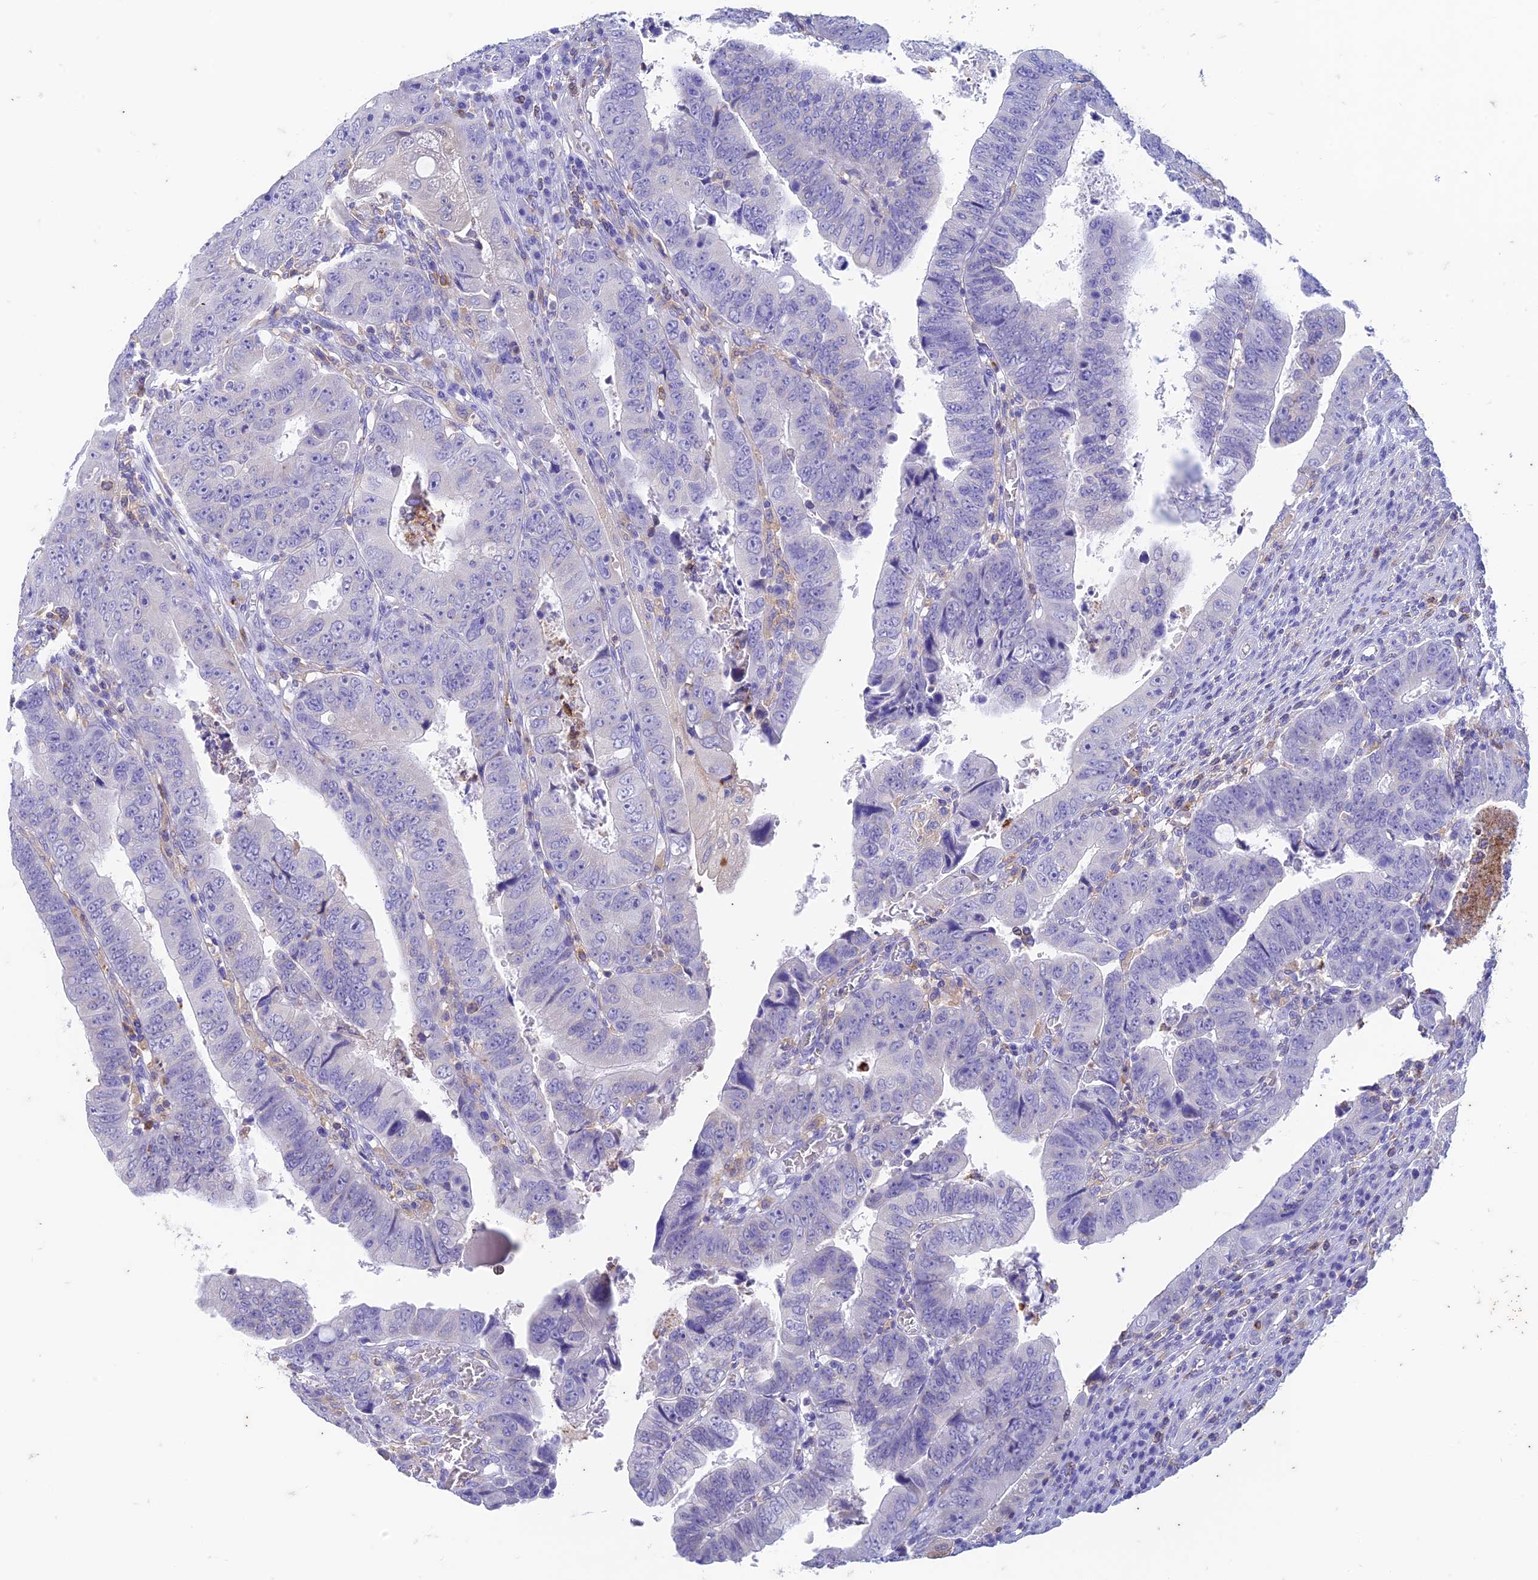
{"staining": {"intensity": "negative", "quantity": "none", "location": "none"}, "tissue": "colorectal cancer", "cell_type": "Tumor cells", "image_type": "cancer", "snomed": [{"axis": "morphology", "description": "Normal tissue, NOS"}, {"axis": "morphology", "description": "Adenocarcinoma, NOS"}, {"axis": "topography", "description": "Rectum"}], "caption": "DAB (3,3'-diaminobenzidine) immunohistochemical staining of human colorectal cancer demonstrates no significant staining in tumor cells. (IHC, brightfield microscopy, high magnification).", "gene": "FGF7", "patient": {"sex": "female", "age": 65}}